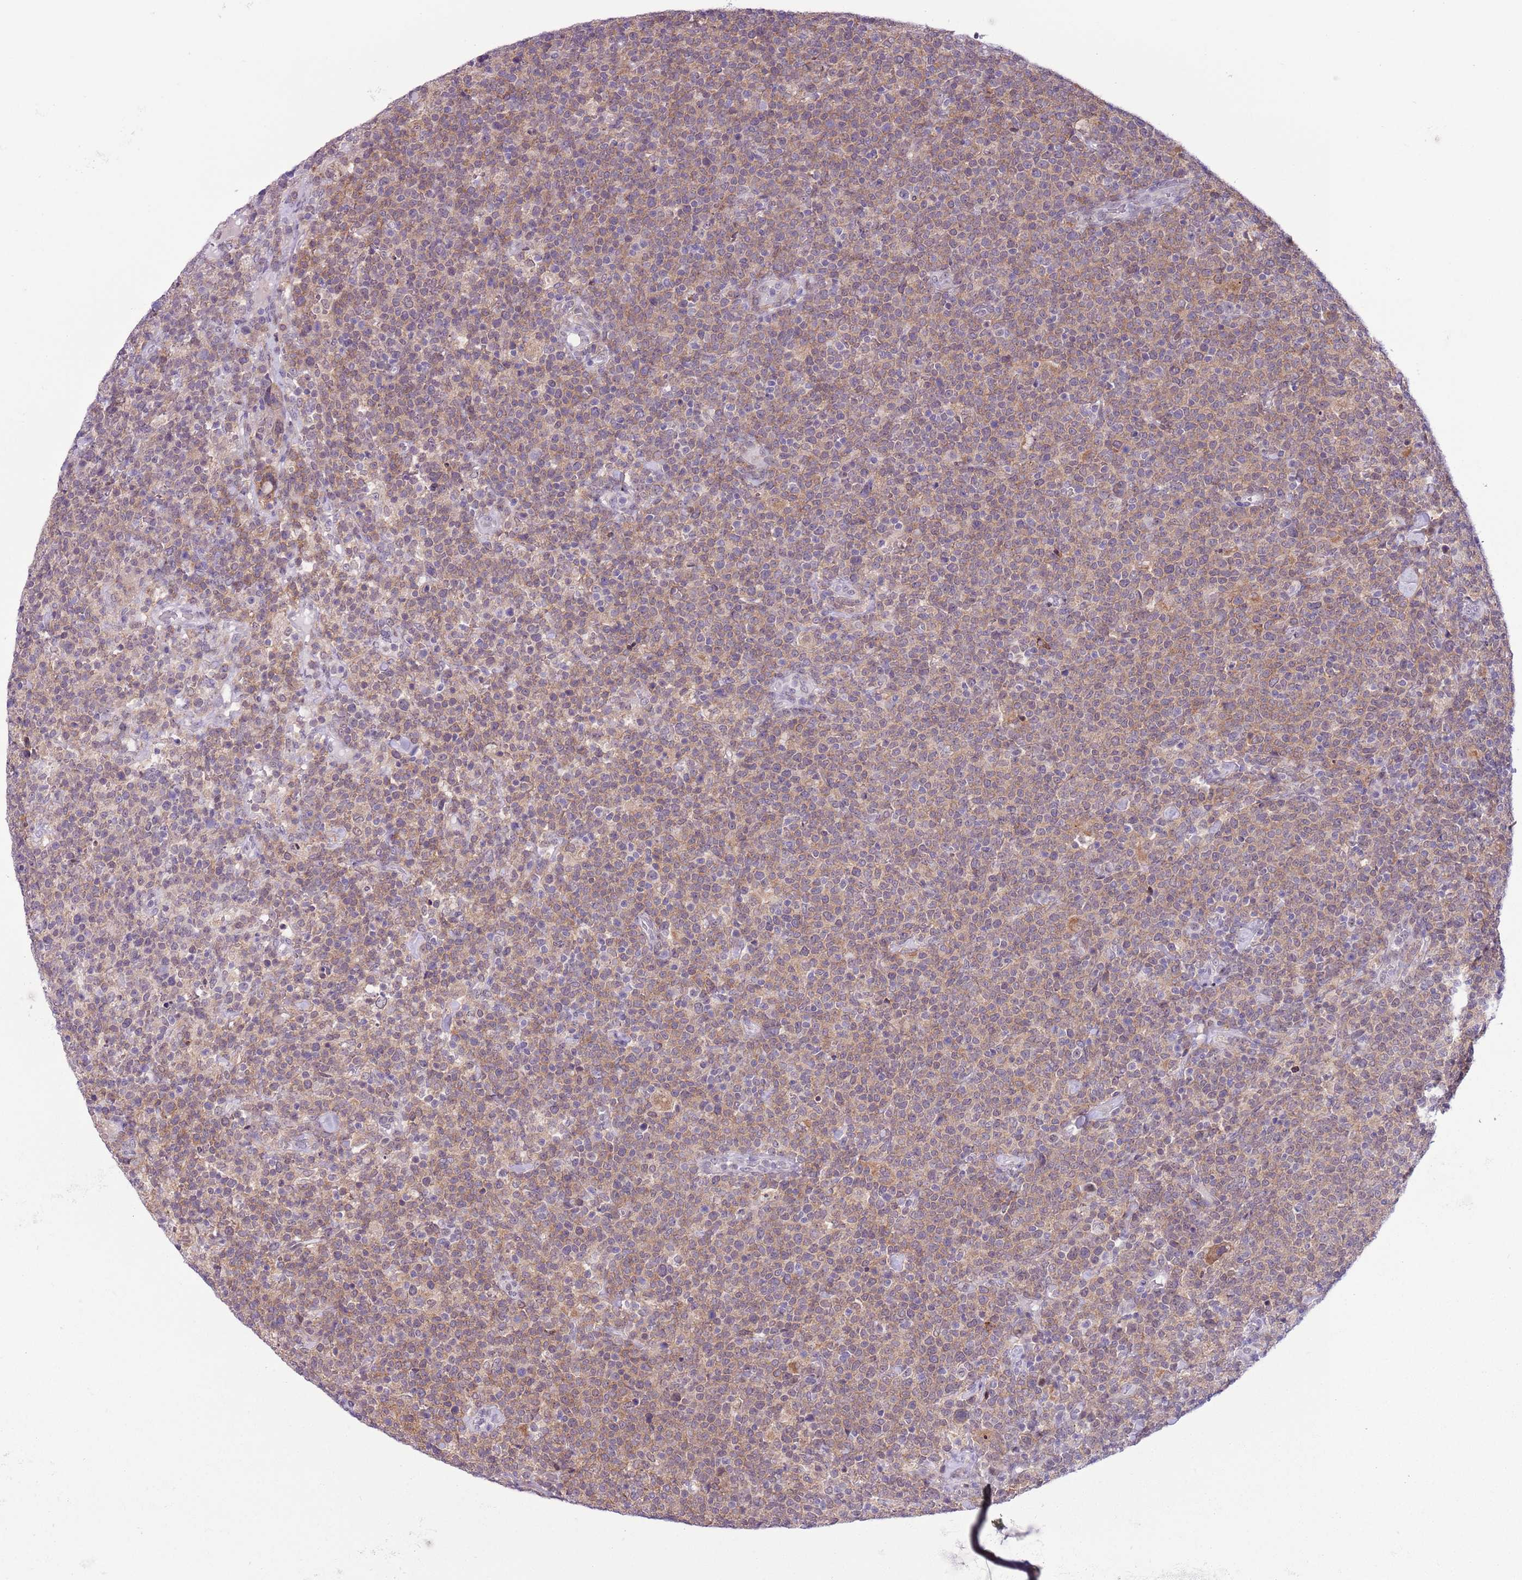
{"staining": {"intensity": "weak", "quantity": ">75%", "location": "cytoplasmic/membranous"}, "tissue": "lymphoma", "cell_type": "Tumor cells", "image_type": "cancer", "snomed": [{"axis": "morphology", "description": "Malignant lymphoma, non-Hodgkin's type, High grade"}, {"axis": "topography", "description": "Lymph node"}], "caption": "DAB (3,3'-diaminobenzidine) immunohistochemical staining of human lymphoma displays weak cytoplasmic/membranous protein expression in about >75% of tumor cells.", "gene": "ZNF576", "patient": {"sex": "male", "age": 61}}